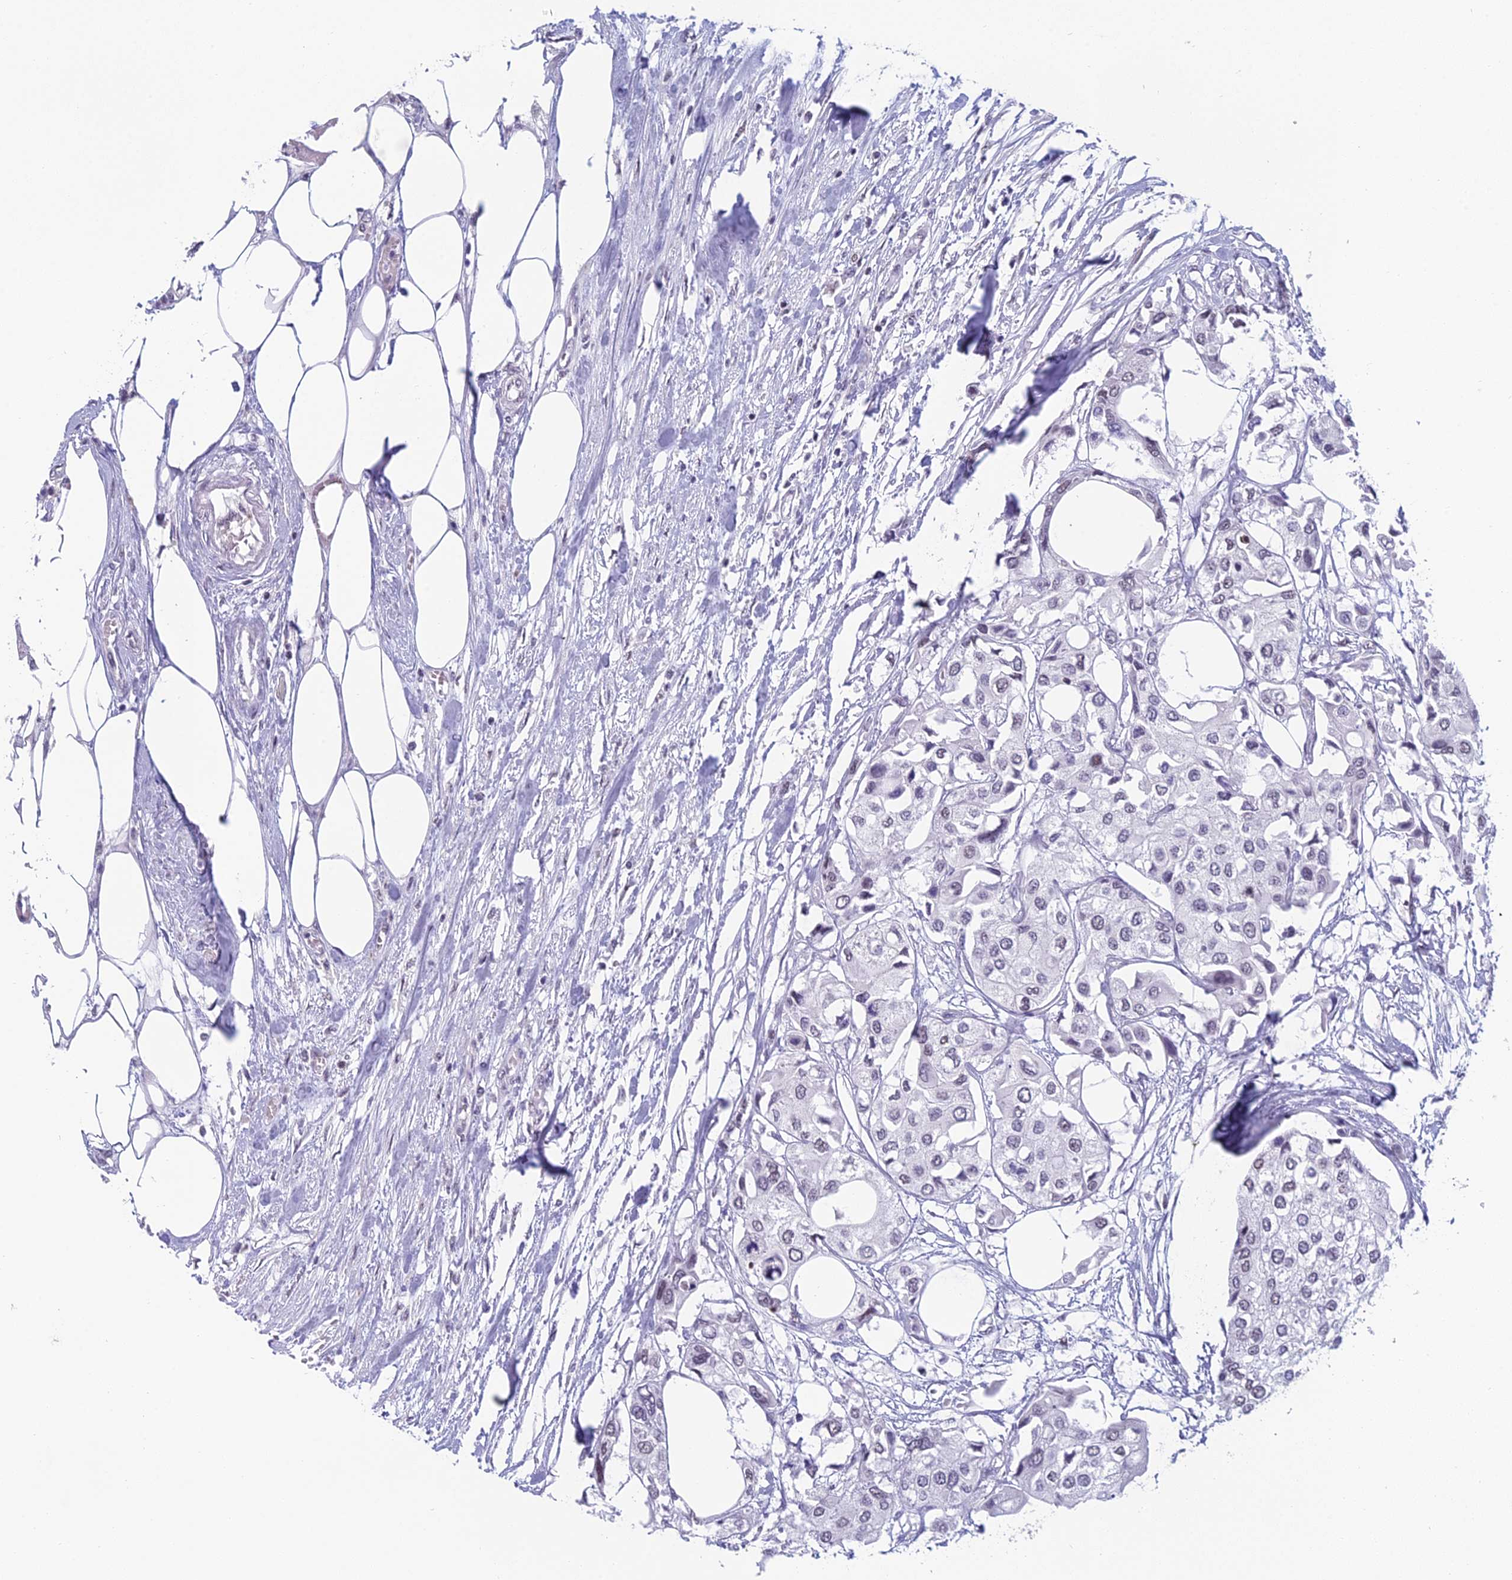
{"staining": {"intensity": "negative", "quantity": "none", "location": "none"}, "tissue": "urothelial cancer", "cell_type": "Tumor cells", "image_type": "cancer", "snomed": [{"axis": "morphology", "description": "Urothelial carcinoma, High grade"}, {"axis": "topography", "description": "Urinary bladder"}], "caption": "This is a image of immunohistochemistry (IHC) staining of urothelial cancer, which shows no staining in tumor cells.", "gene": "RGS17", "patient": {"sex": "male", "age": 64}}